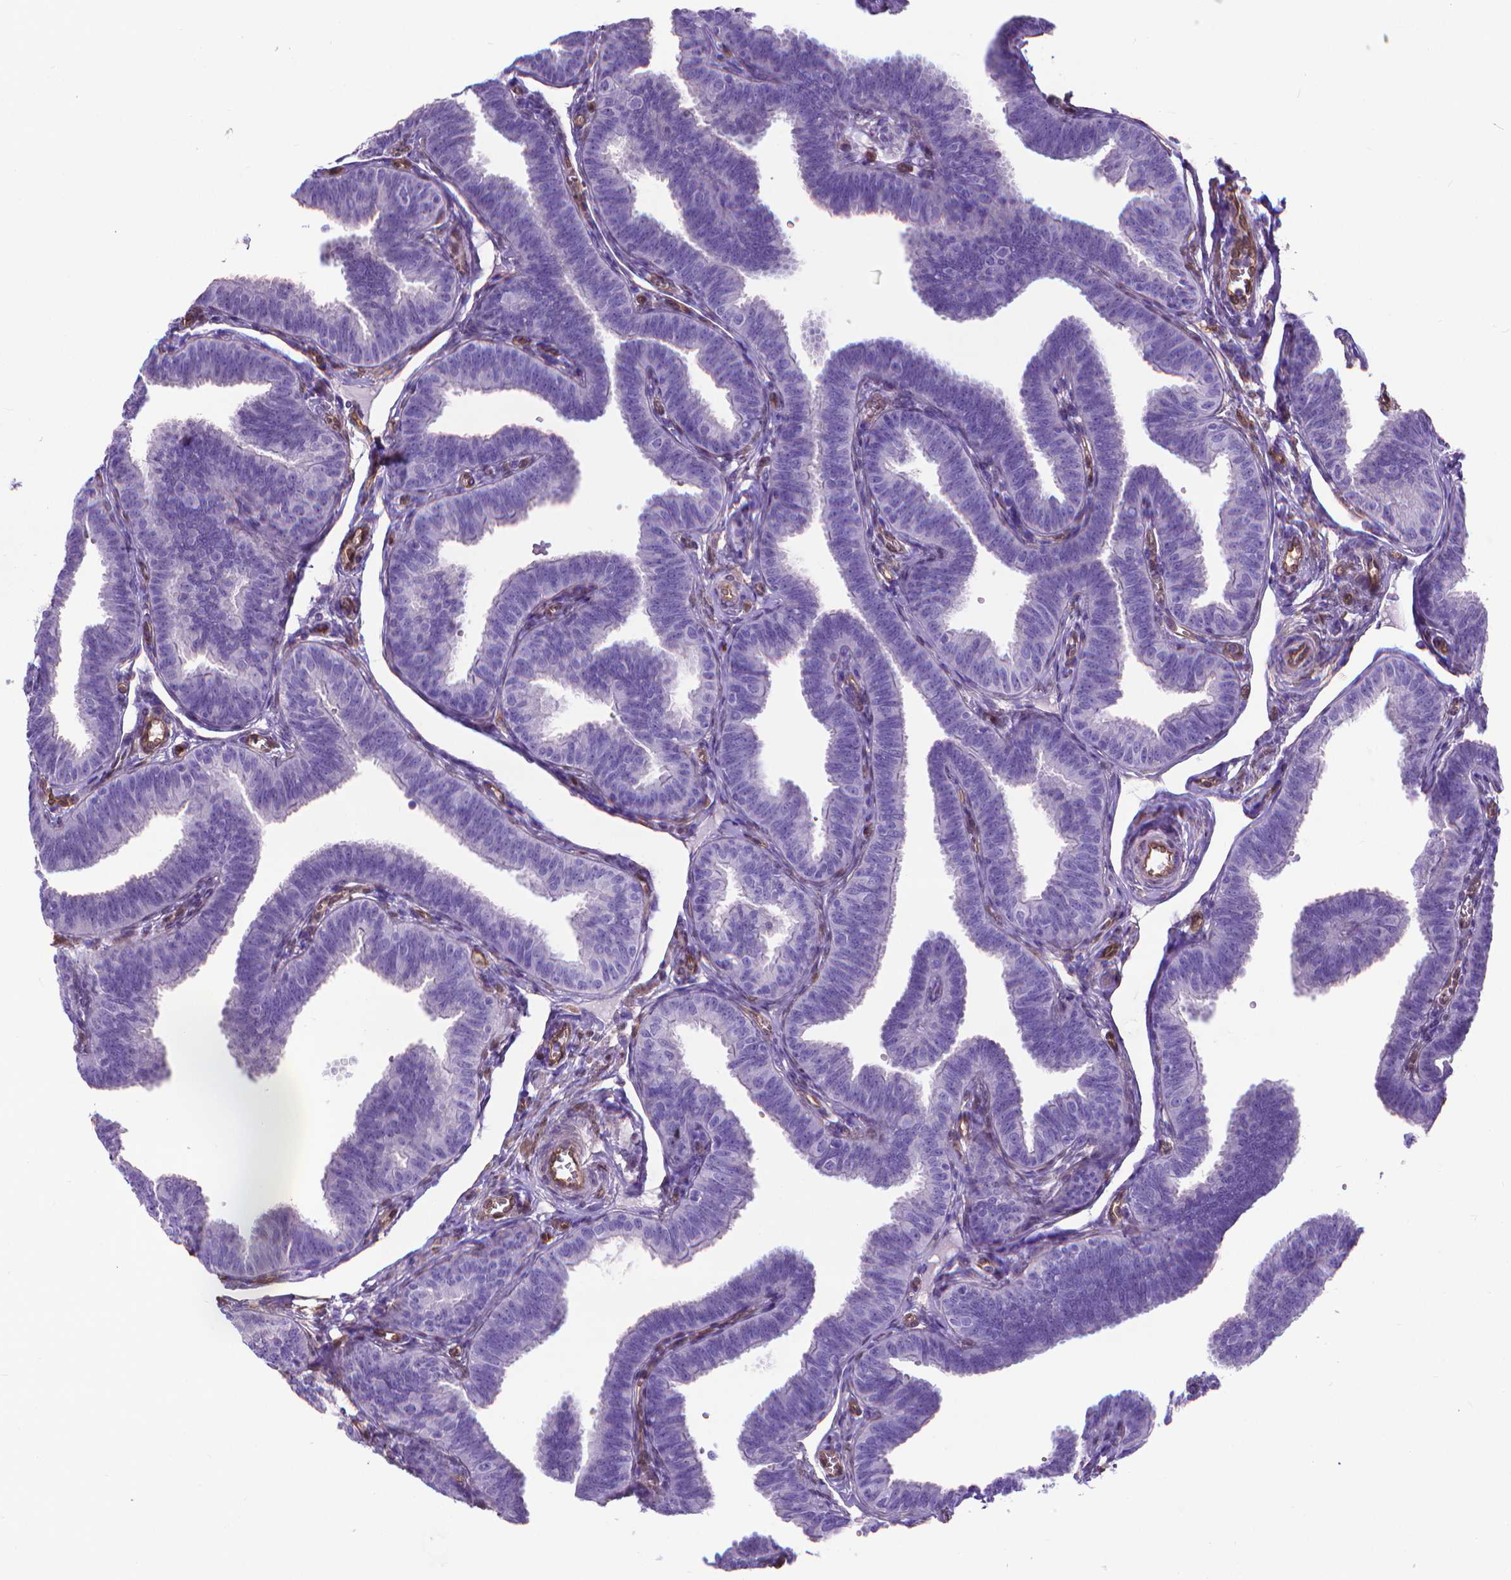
{"staining": {"intensity": "negative", "quantity": "none", "location": "none"}, "tissue": "fallopian tube", "cell_type": "Glandular cells", "image_type": "normal", "snomed": [{"axis": "morphology", "description": "Normal tissue, NOS"}, {"axis": "topography", "description": "Fallopian tube"}], "caption": "This is an immunohistochemistry (IHC) photomicrograph of benign human fallopian tube. There is no expression in glandular cells.", "gene": "CLIC4", "patient": {"sex": "female", "age": 25}}